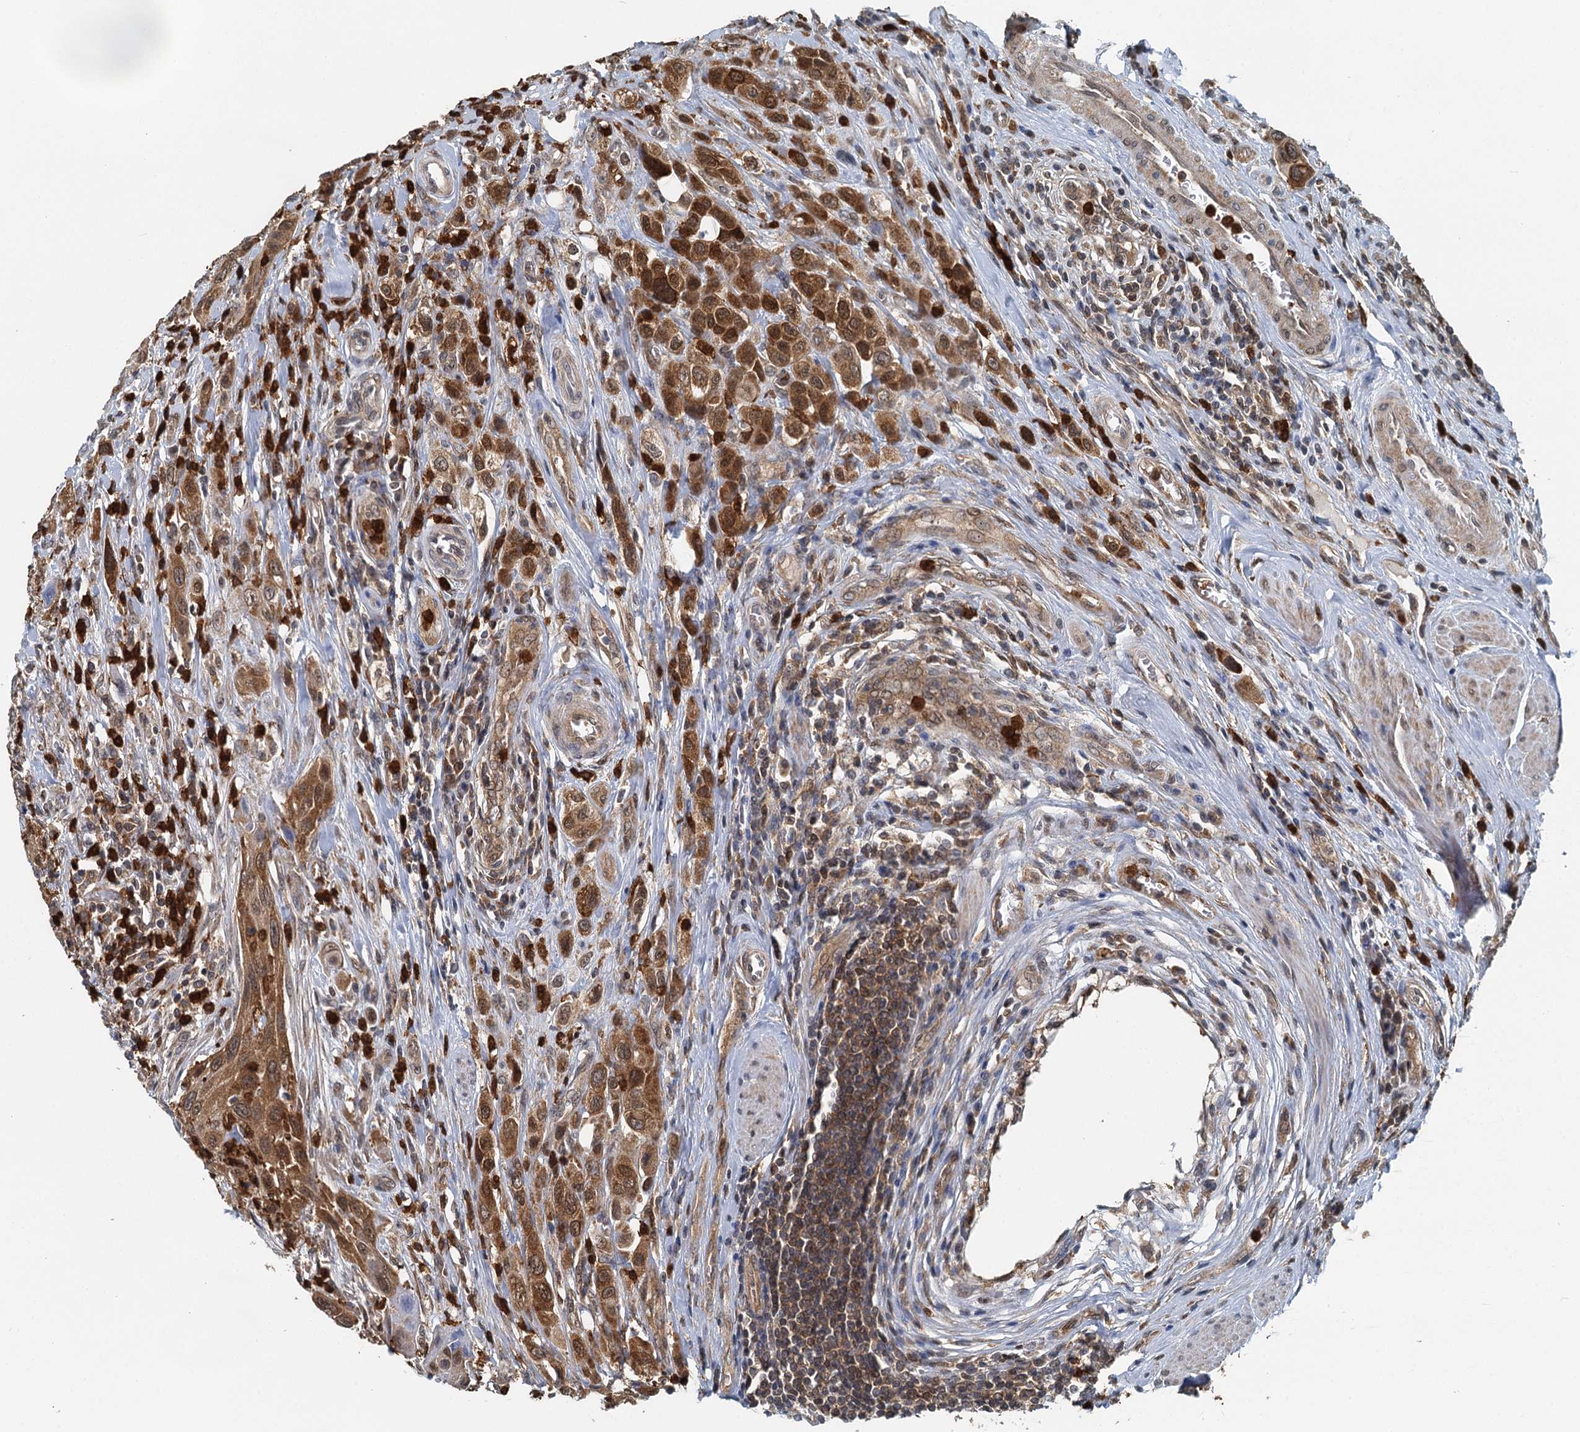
{"staining": {"intensity": "strong", "quantity": ">75%", "location": "cytoplasmic/membranous"}, "tissue": "urothelial cancer", "cell_type": "Tumor cells", "image_type": "cancer", "snomed": [{"axis": "morphology", "description": "Urothelial carcinoma, High grade"}, {"axis": "topography", "description": "Urinary bladder"}], "caption": "Urothelial cancer tissue displays strong cytoplasmic/membranous expression in approximately >75% of tumor cells, visualized by immunohistochemistry. The protein of interest is stained brown, and the nuclei are stained in blue (DAB IHC with brightfield microscopy, high magnification).", "gene": "GPI", "patient": {"sex": "male", "age": 50}}